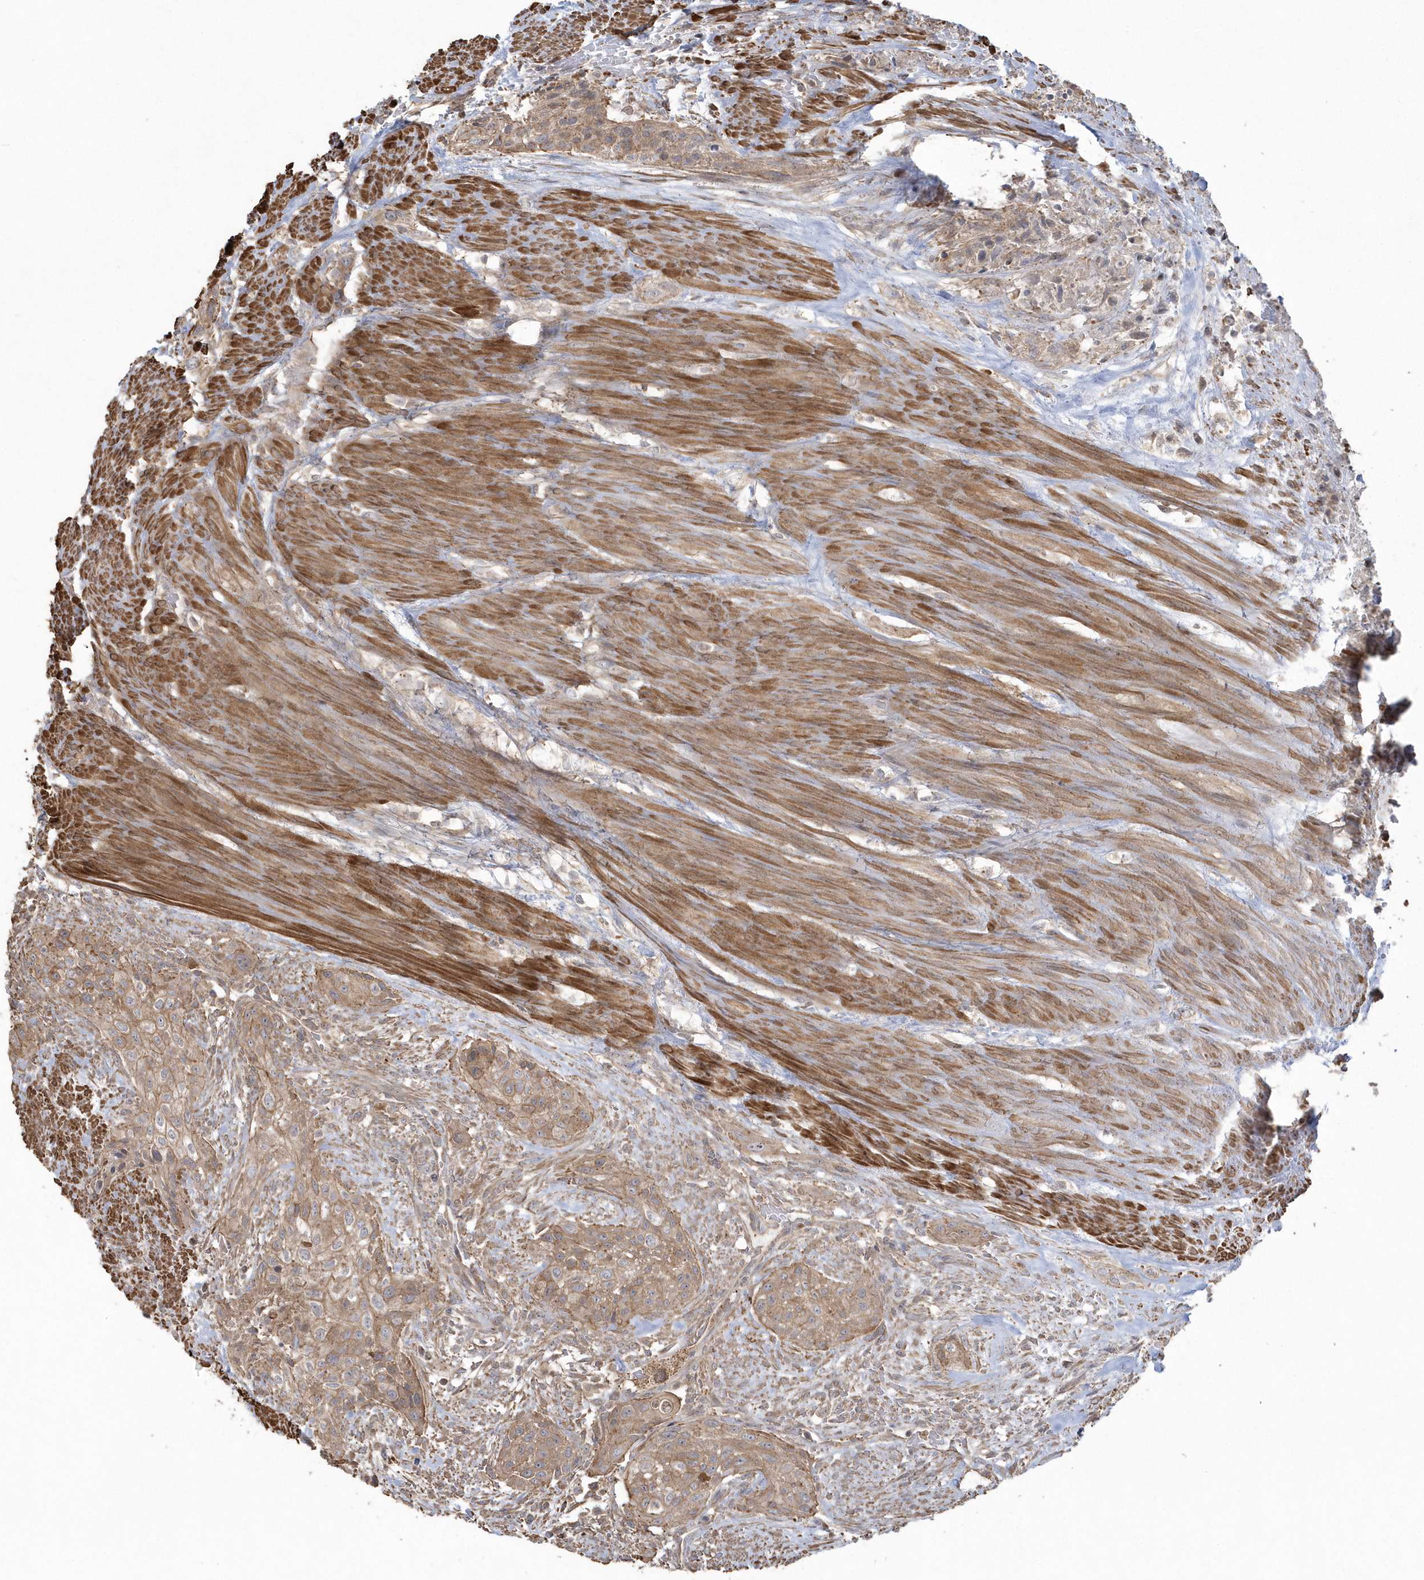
{"staining": {"intensity": "moderate", "quantity": "25%-75%", "location": "cytoplasmic/membranous"}, "tissue": "urothelial cancer", "cell_type": "Tumor cells", "image_type": "cancer", "snomed": [{"axis": "morphology", "description": "Urothelial carcinoma, High grade"}, {"axis": "topography", "description": "Urinary bladder"}], "caption": "Moderate cytoplasmic/membranous positivity is appreciated in about 25%-75% of tumor cells in urothelial cancer.", "gene": "ARMC8", "patient": {"sex": "male", "age": 35}}